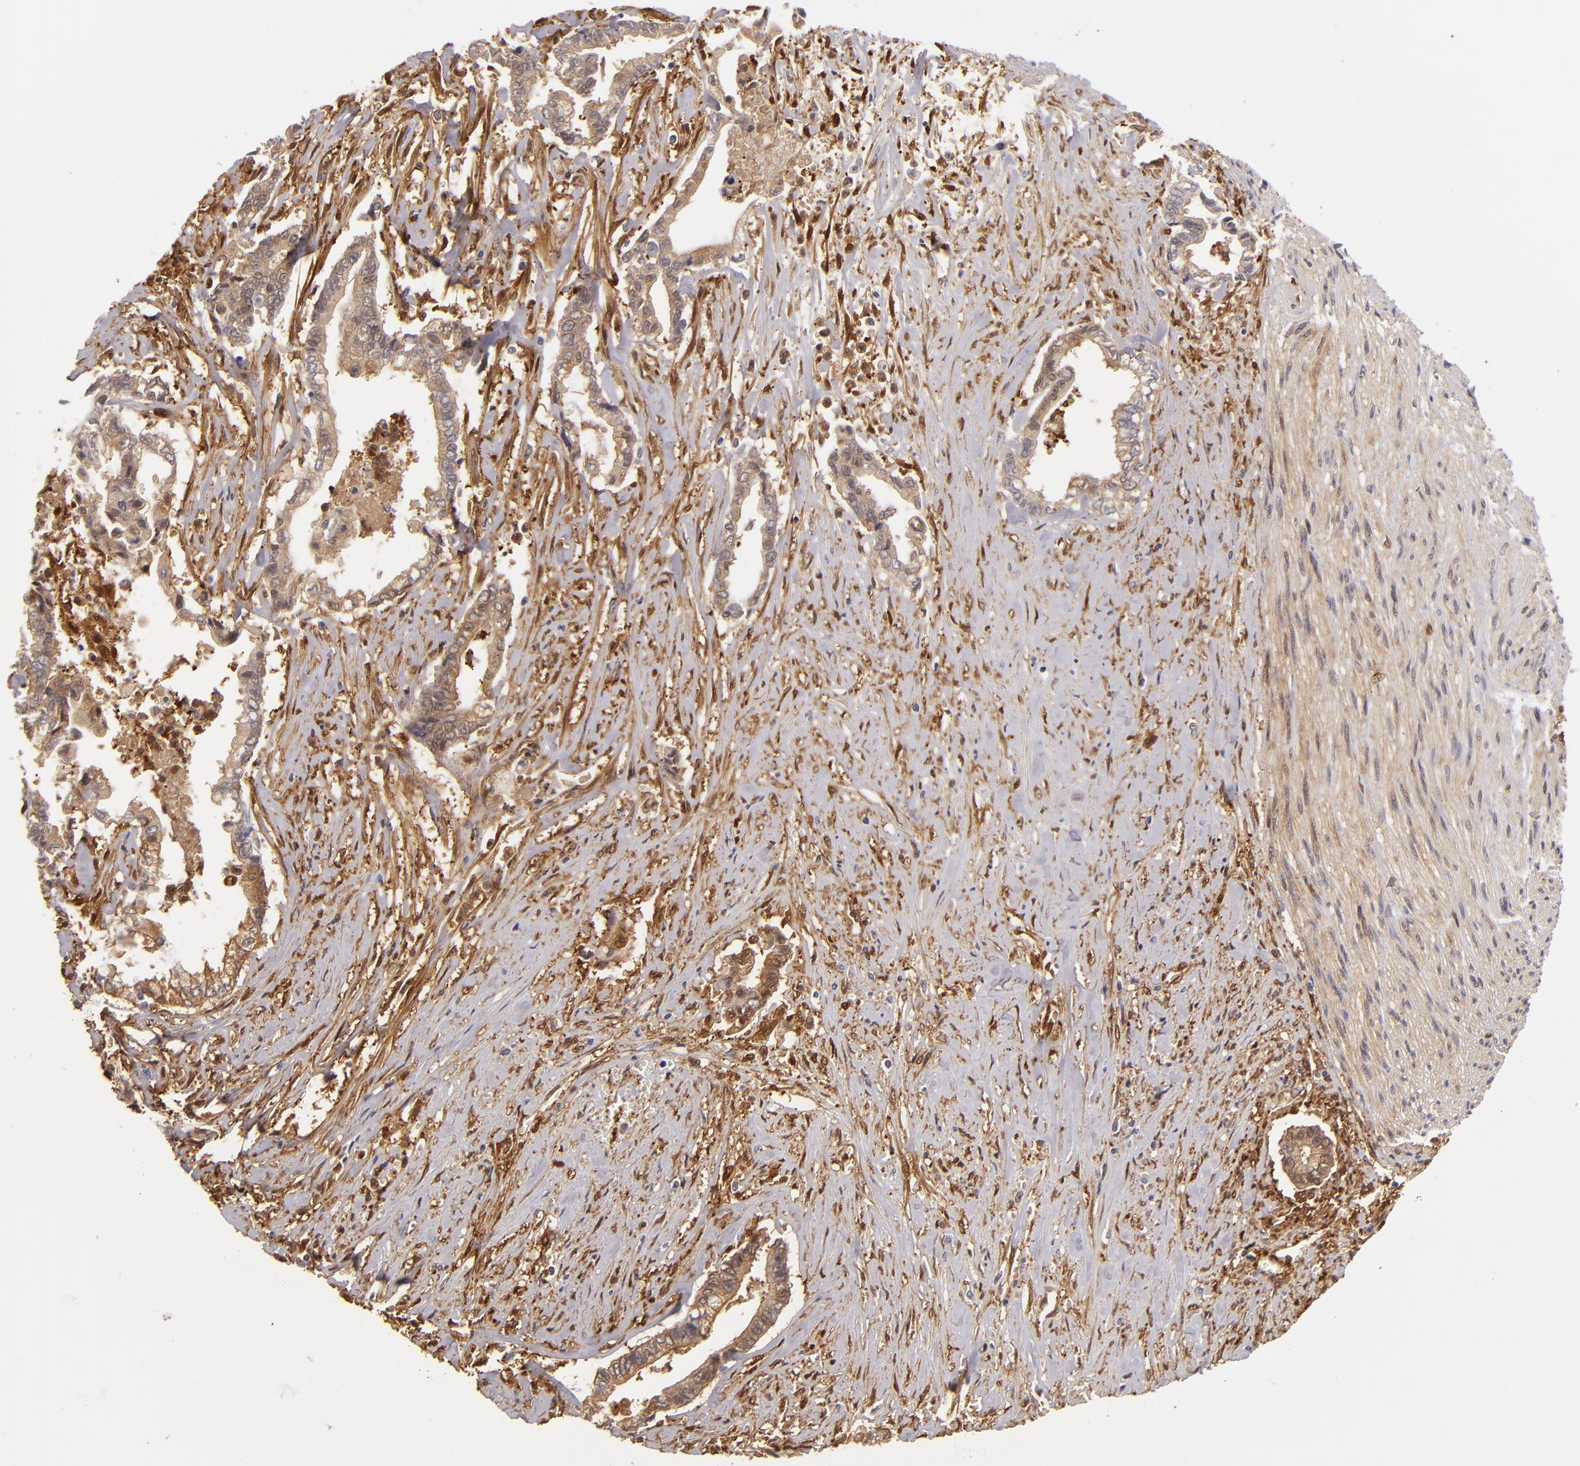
{"staining": {"intensity": "moderate", "quantity": ">75%", "location": "cytoplasmic/membranous"}, "tissue": "liver cancer", "cell_type": "Tumor cells", "image_type": "cancer", "snomed": [{"axis": "morphology", "description": "Cholangiocarcinoma"}, {"axis": "topography", "description": "Liver"}], "caption": "Protein staining of liver cancer (cholangiocarcinoma) tissue displays moderate cytoplasmic/membranous expression in about >75% of tumor cells.", "gene": "VCL", "patient": {"sex": "male", "age": 57}}